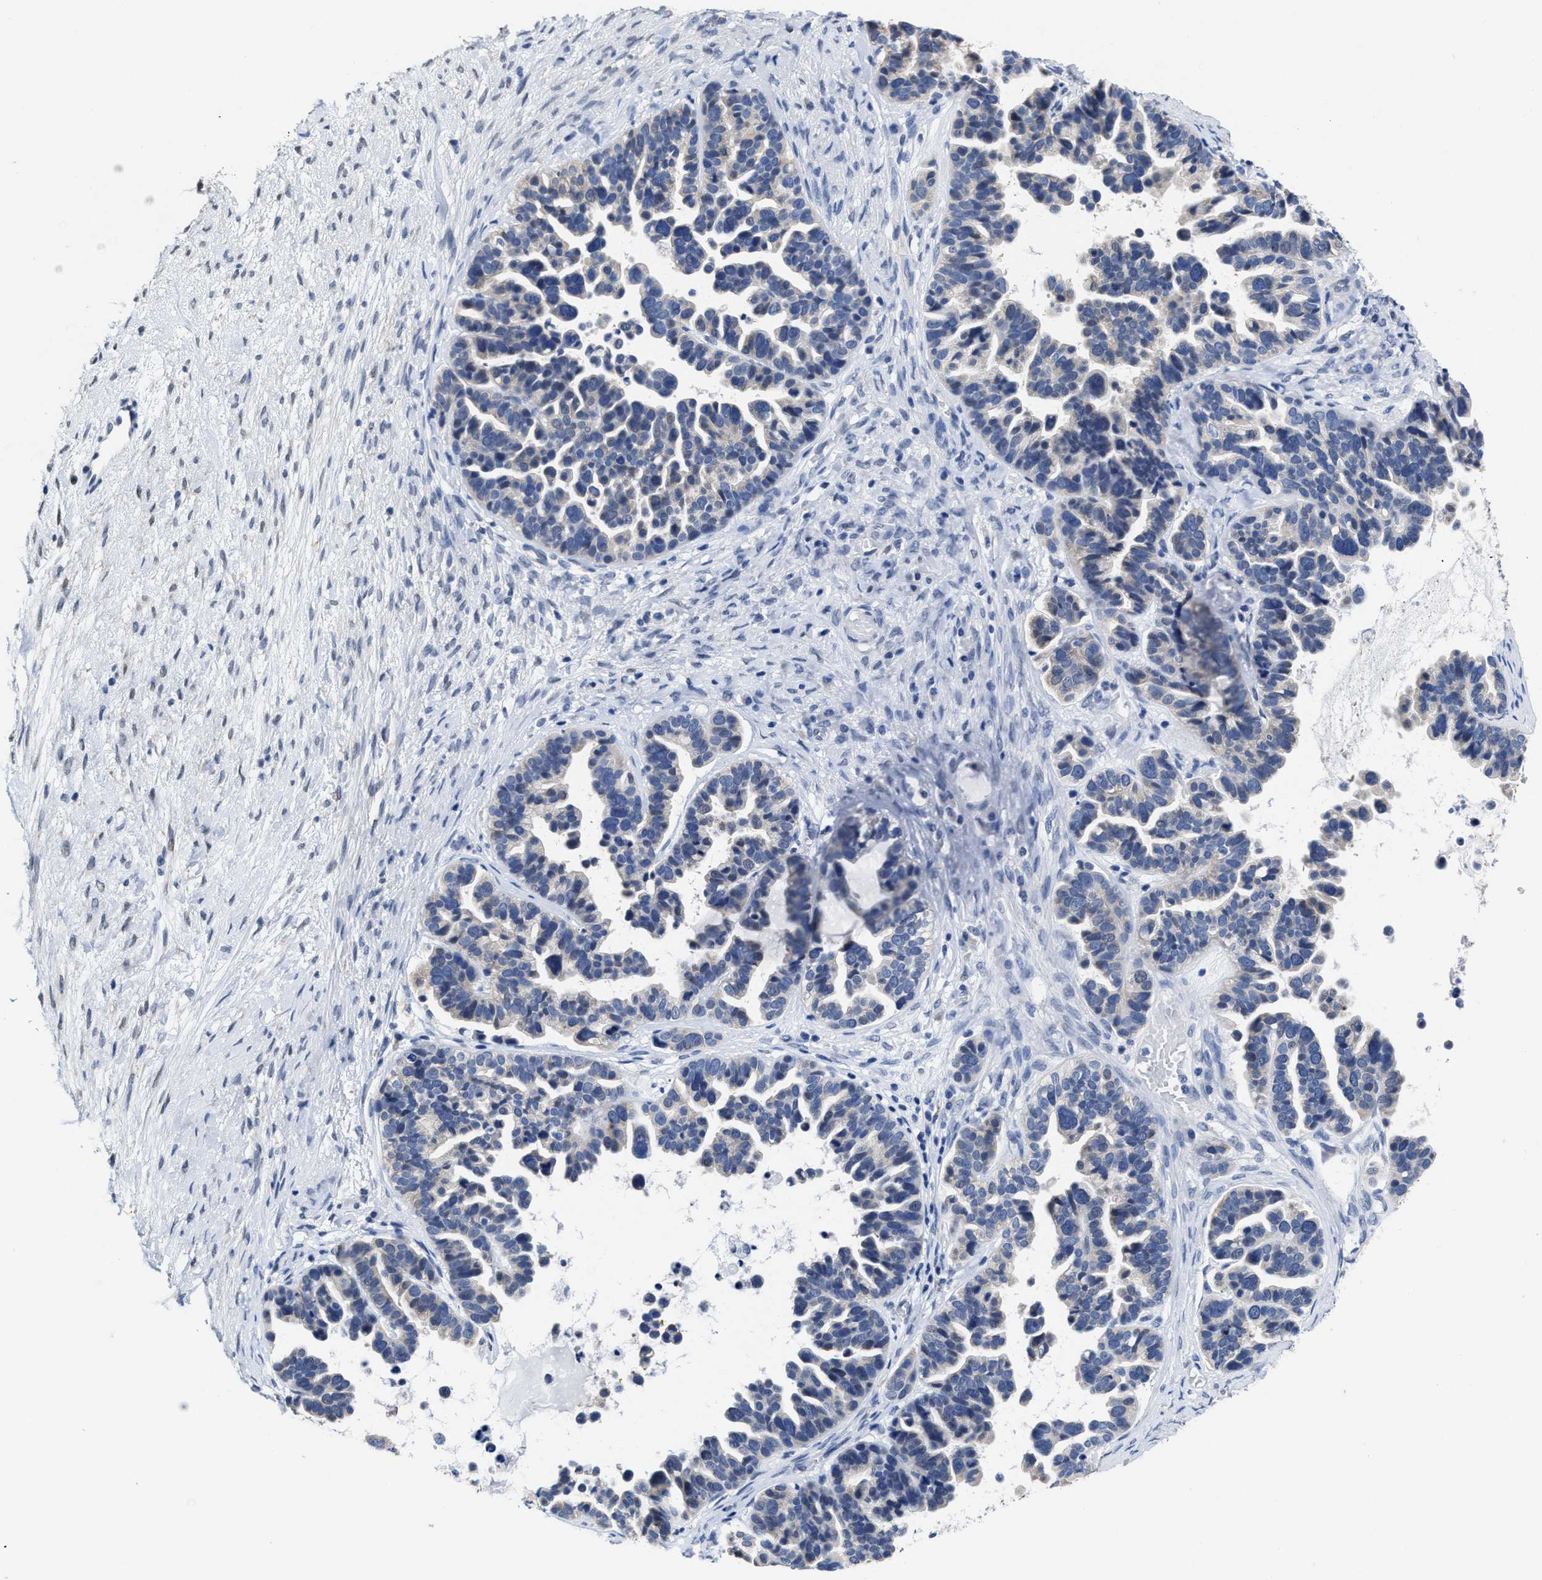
{"staining": {"intensity": "negative", "quantity": "none", "location": "none"}, "tissue": "ovarian cancer", "cell_type": "Tumor cells", "image_type": "cancer", "snomed": [{"axis": "morphology", "description": "Cystadenocarcinoma, serous, NOS"}, {"axis": "topography", "description": "Ovary"}], "caption": "DAB immunohistochemical staining of serous cystadenocarcinoma (ovarian) exhibits no significant positivity in tumor cells.", "gene": "HOOK1", "patient": {"sex": "female", "age": 56}}